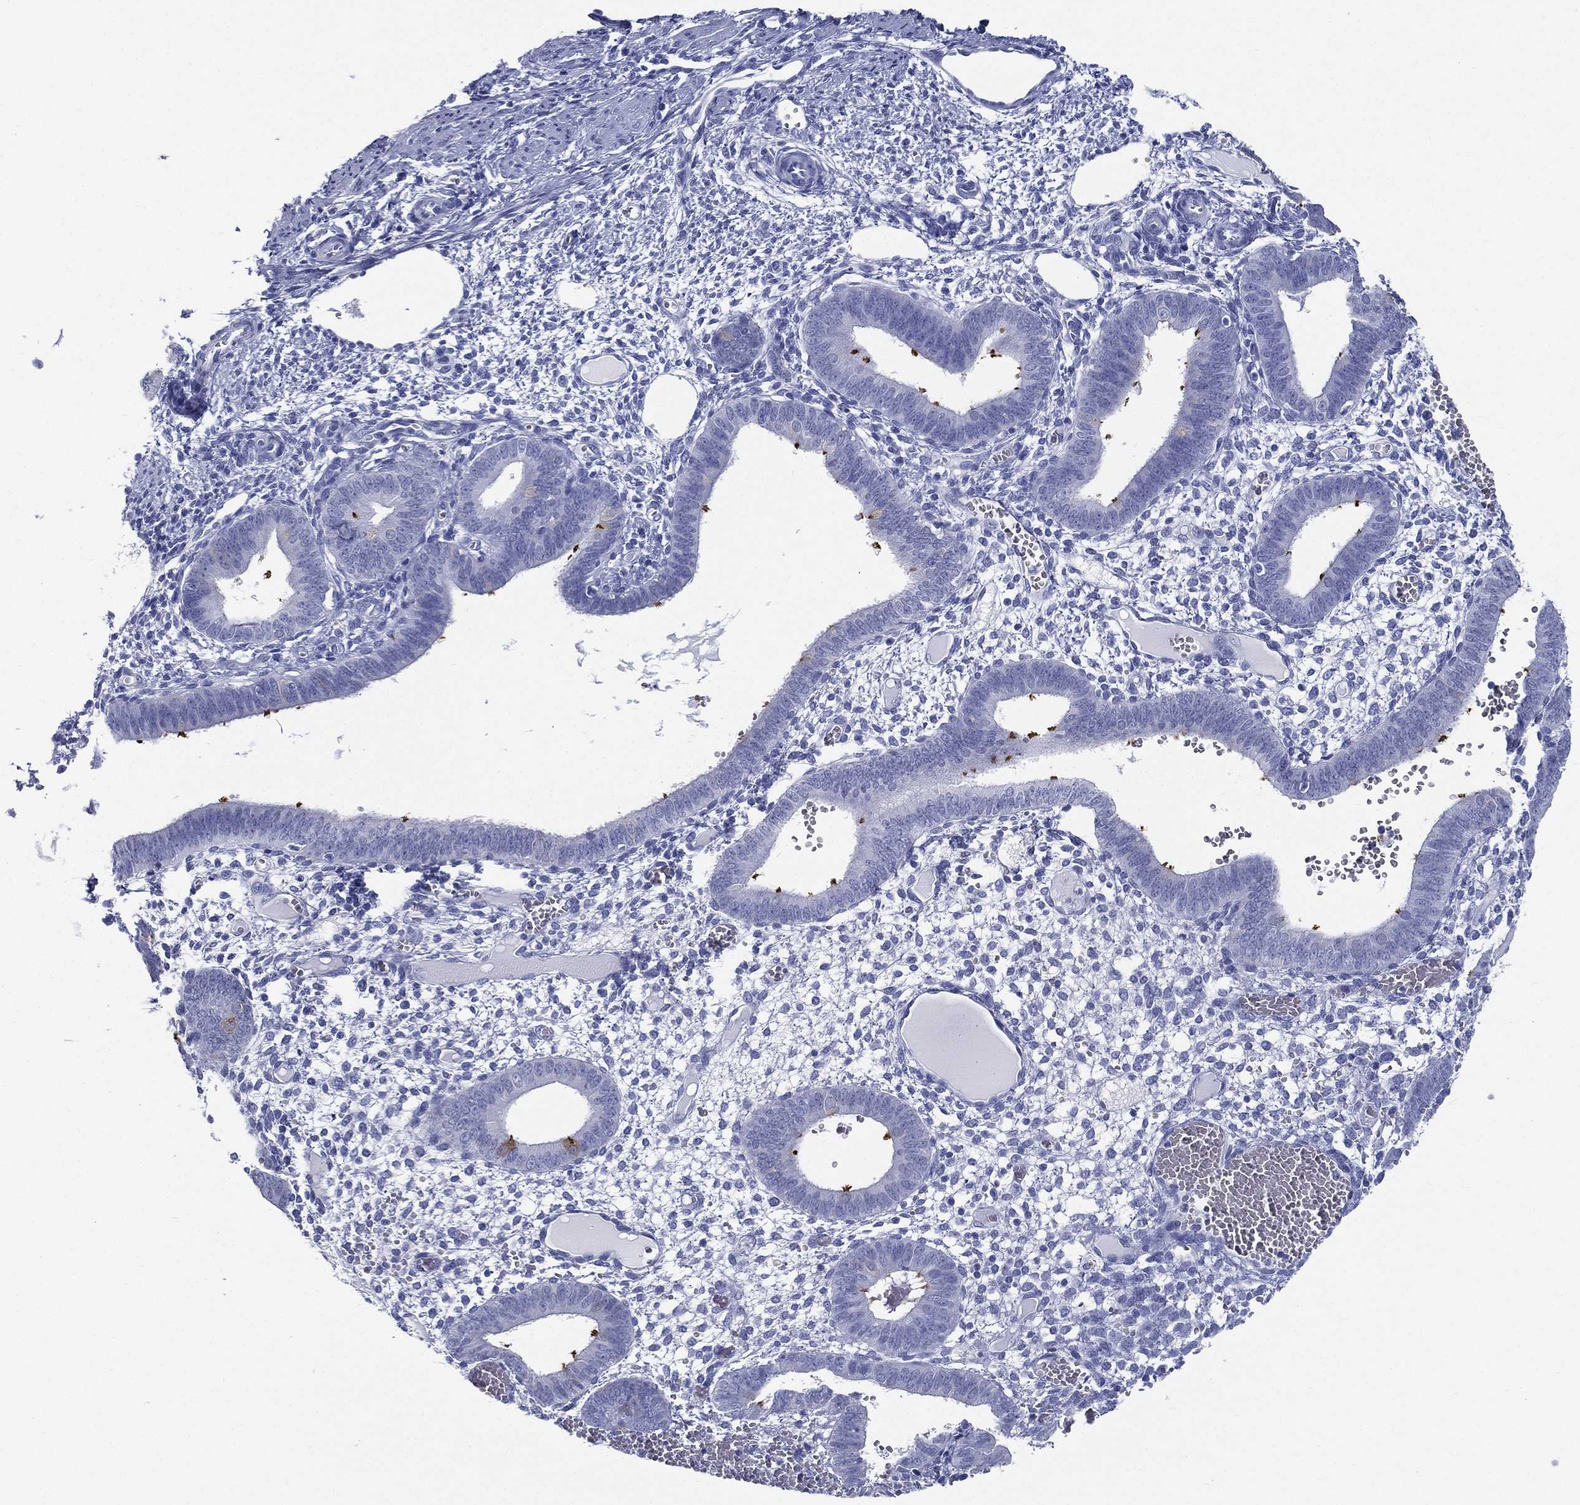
{"staining": {"intensity": "negative", "quantity": "none", "location": "none"}, "tissue": "endometrium", "cell_type": "Cells in endometrial stroma", "image_type": "normal", "snomed": [{"axis": "morphology", "description": "Normal tissue, NOS"}, {"axis": "topography", "description": "Endometrium"}], "caption": "The IHC photomicrograph has no significant positivity in cells in endometrial stroma of endometrium. (DAB (3,3'-diaminobenzidine) immunohistochemistry with hematoxylin counter stain).", "gene": "RSPH4A", "patient": {"sex": "female", "age": 42}}